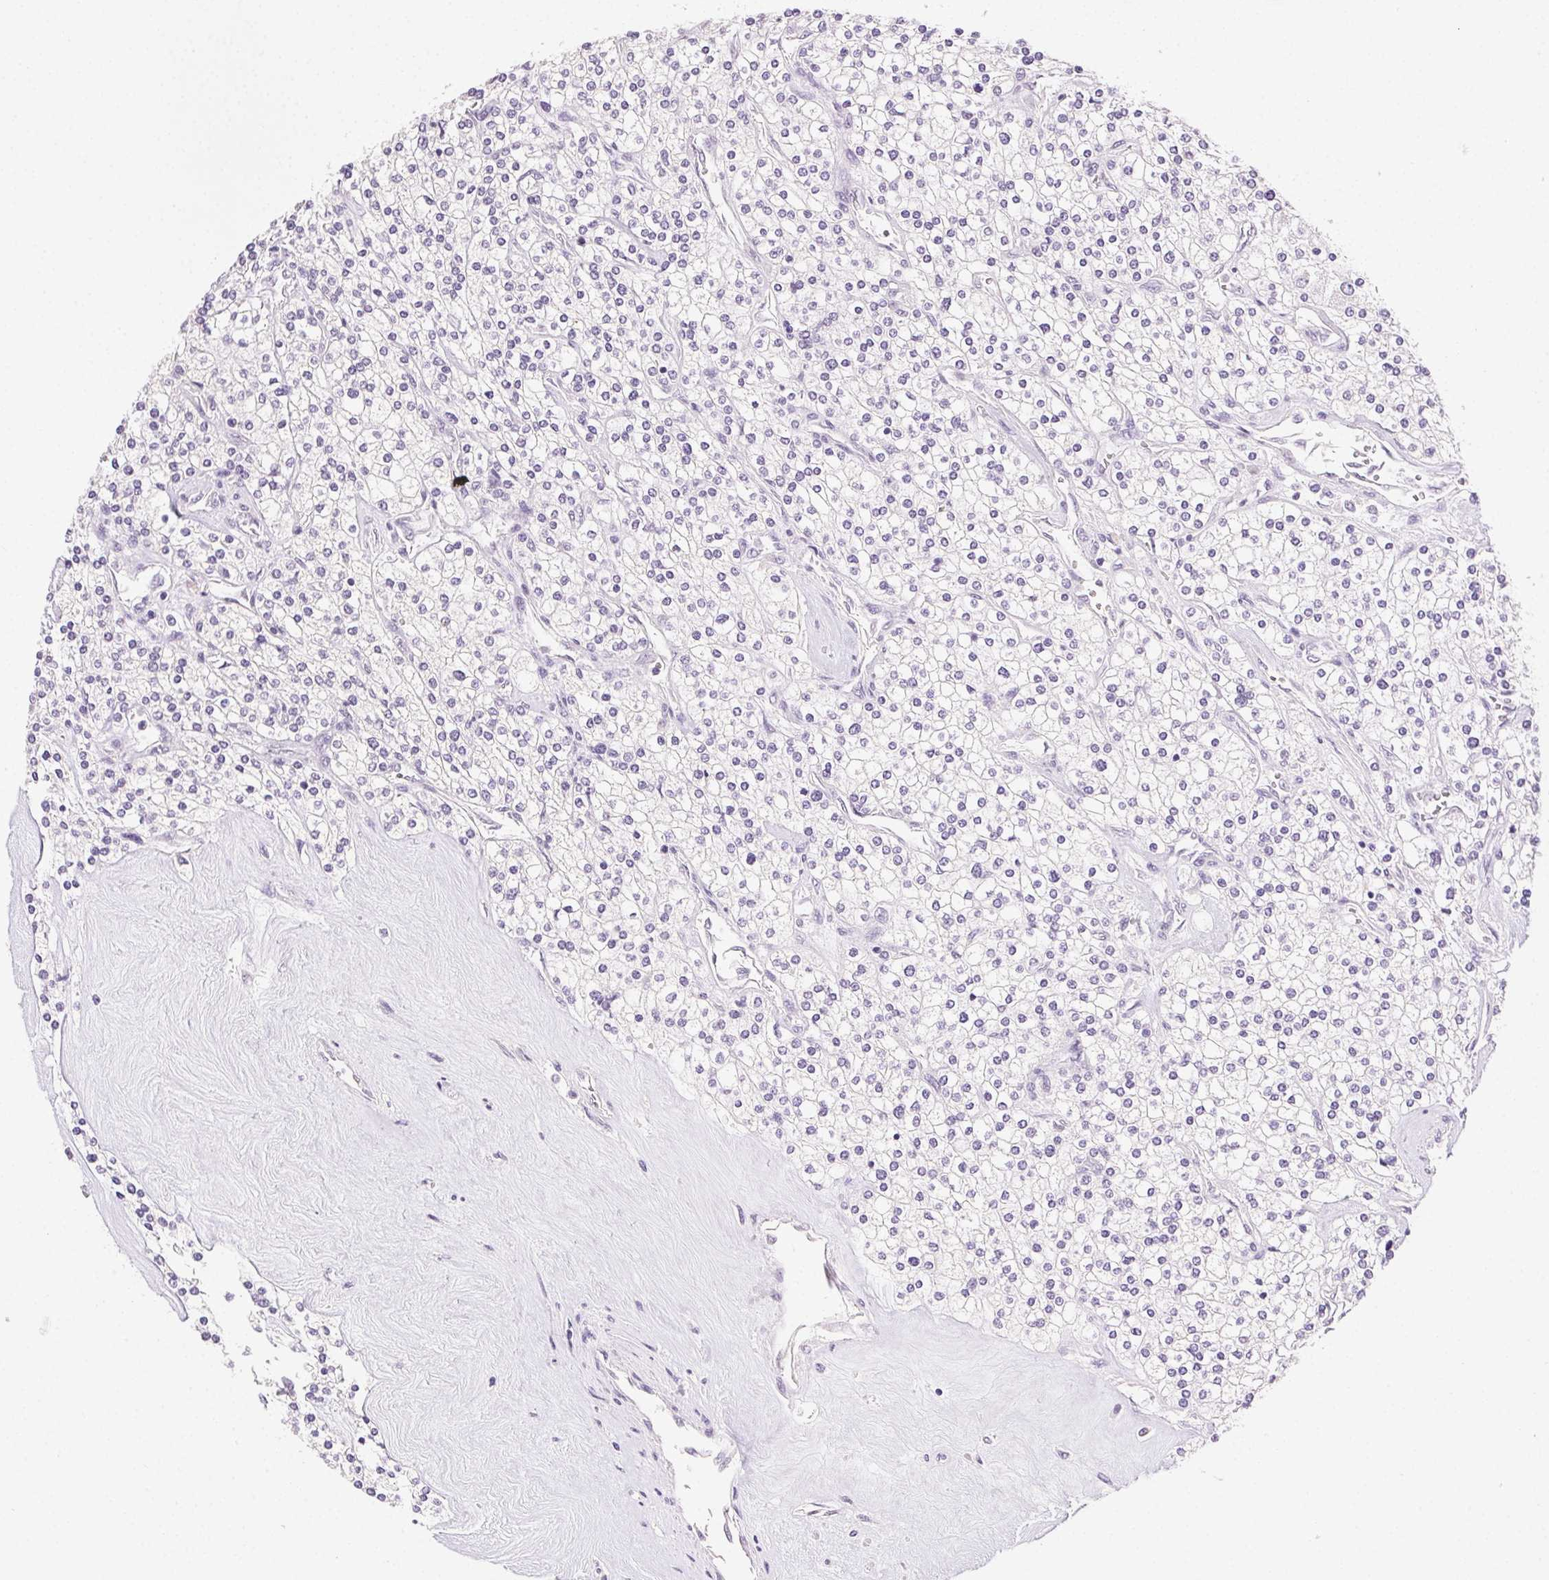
{"staining": {"intensity": "negative", "quantity": "none", "location": "none"}, "tissue": "renal cancer", "cell_type": "Tumor cells", "image_type": "cancer", "snomed": [{"axis": "morphology", "description": "Adenocarcinoma, NOS"}, {"axis": "topography", "description": "Kidney"}], "caption": "This is a micrograph of immunohistochemistry (IHC) staining of adenocarcinoma (renal), which shows no staining in tumor cells. (DAB (3,3'-diaminobenzidine) immunohistochemistry (IHC) with hematoxylin counter stain).", "gene": "CLDN10", "patient": {"sex": "male", "age": 80}}